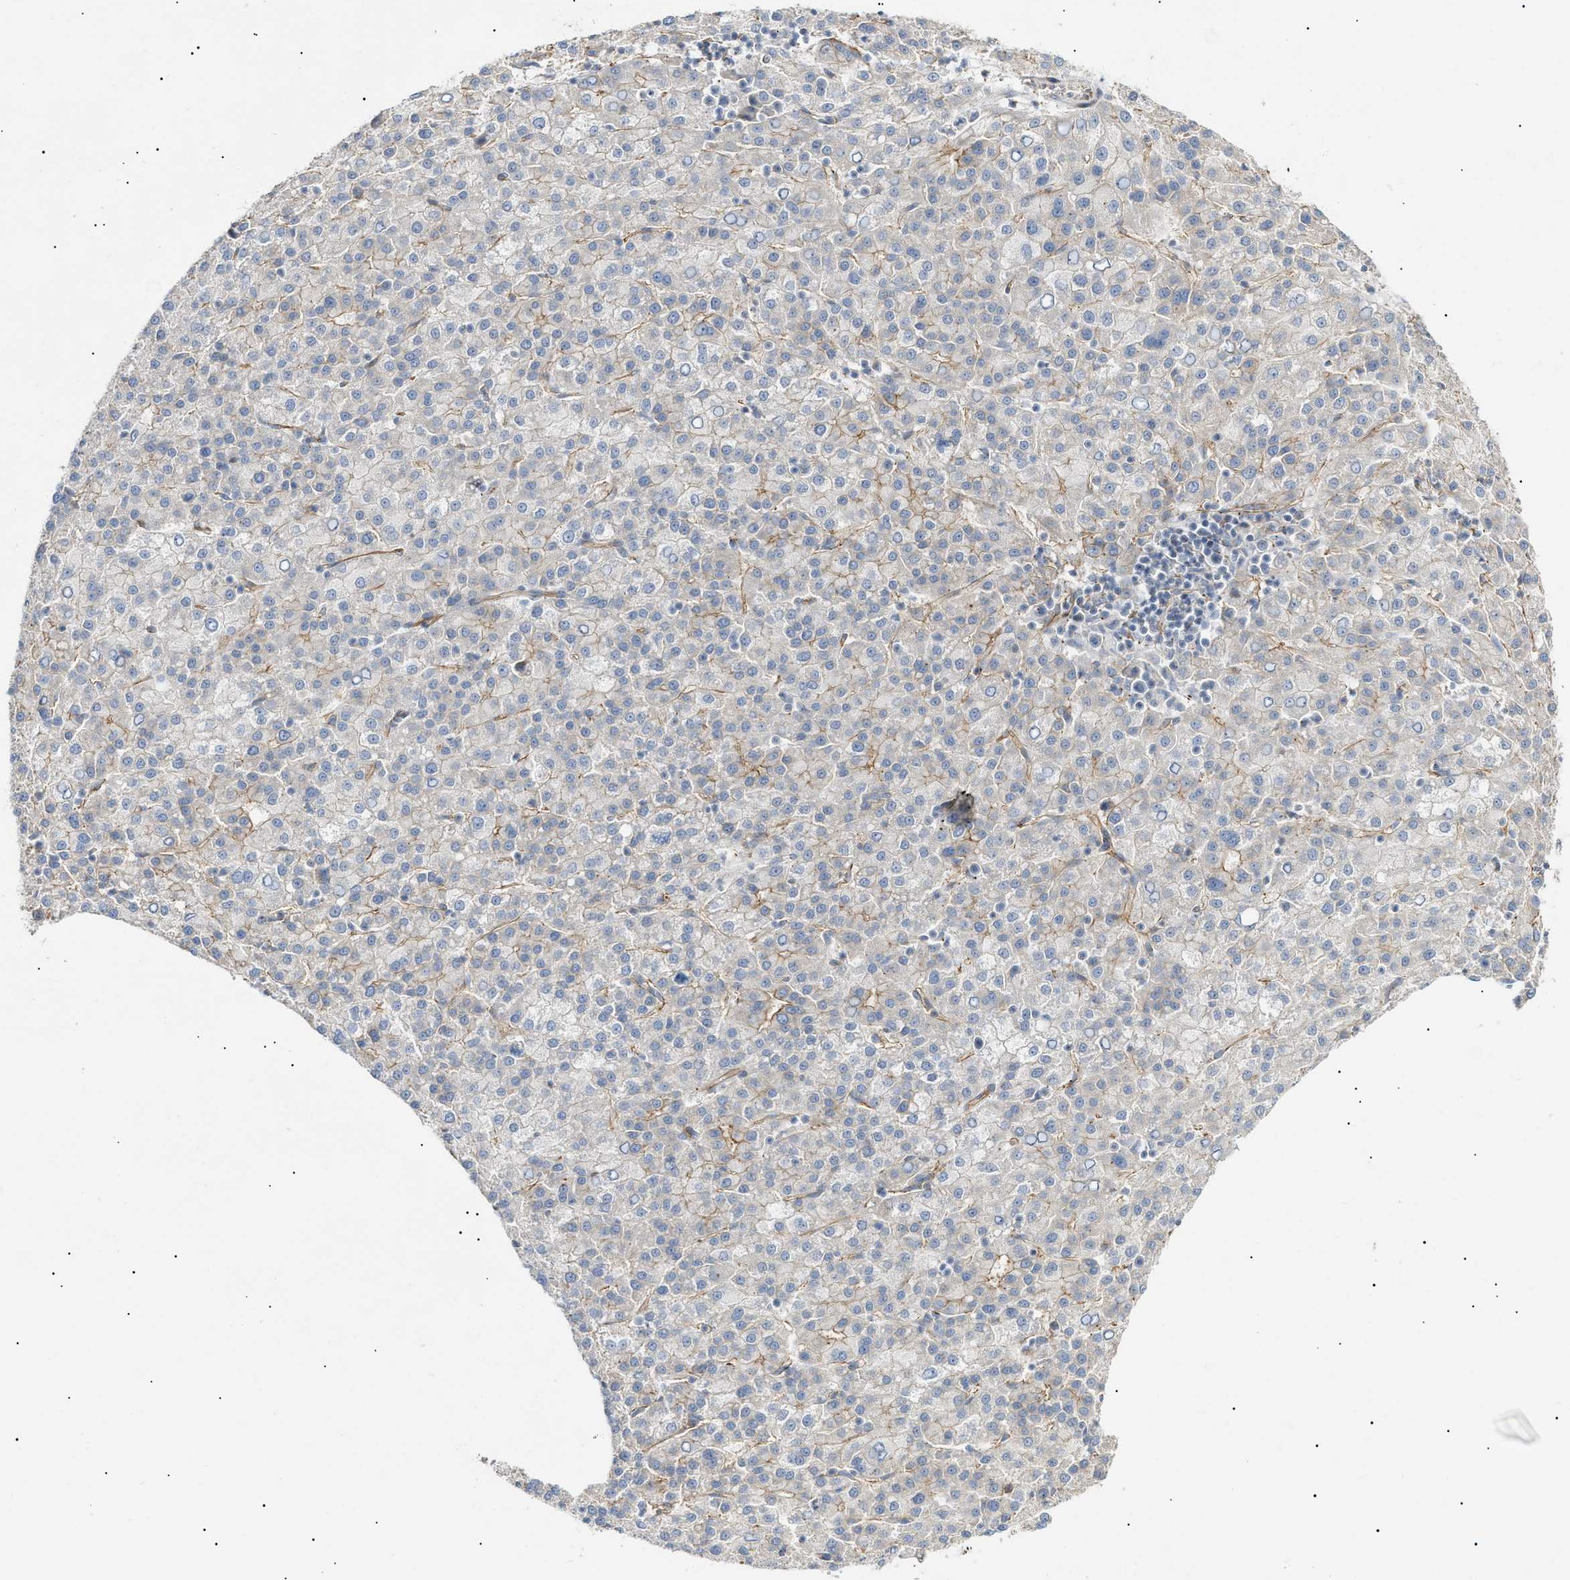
{"staining": {"intensity": "weak", "quantity": "<25%", "location": "cytoplasmic/membranous"}, "tissue": "liver cancer", "cell_type": "Tumor cells", "image_type": "cancer", "snomed": [{"axis": "morphology", "description": "Carcinoma, Hepatocellular, NOS"}, {"axis": "topography", "description": "Liver"}], "caption": "Immunohistochemistry (IHC) of human liver cancer exhibits no staining in tumor cells.", "gene": "ZFHX2", "patient": {"sex": "female", "age": 58}}